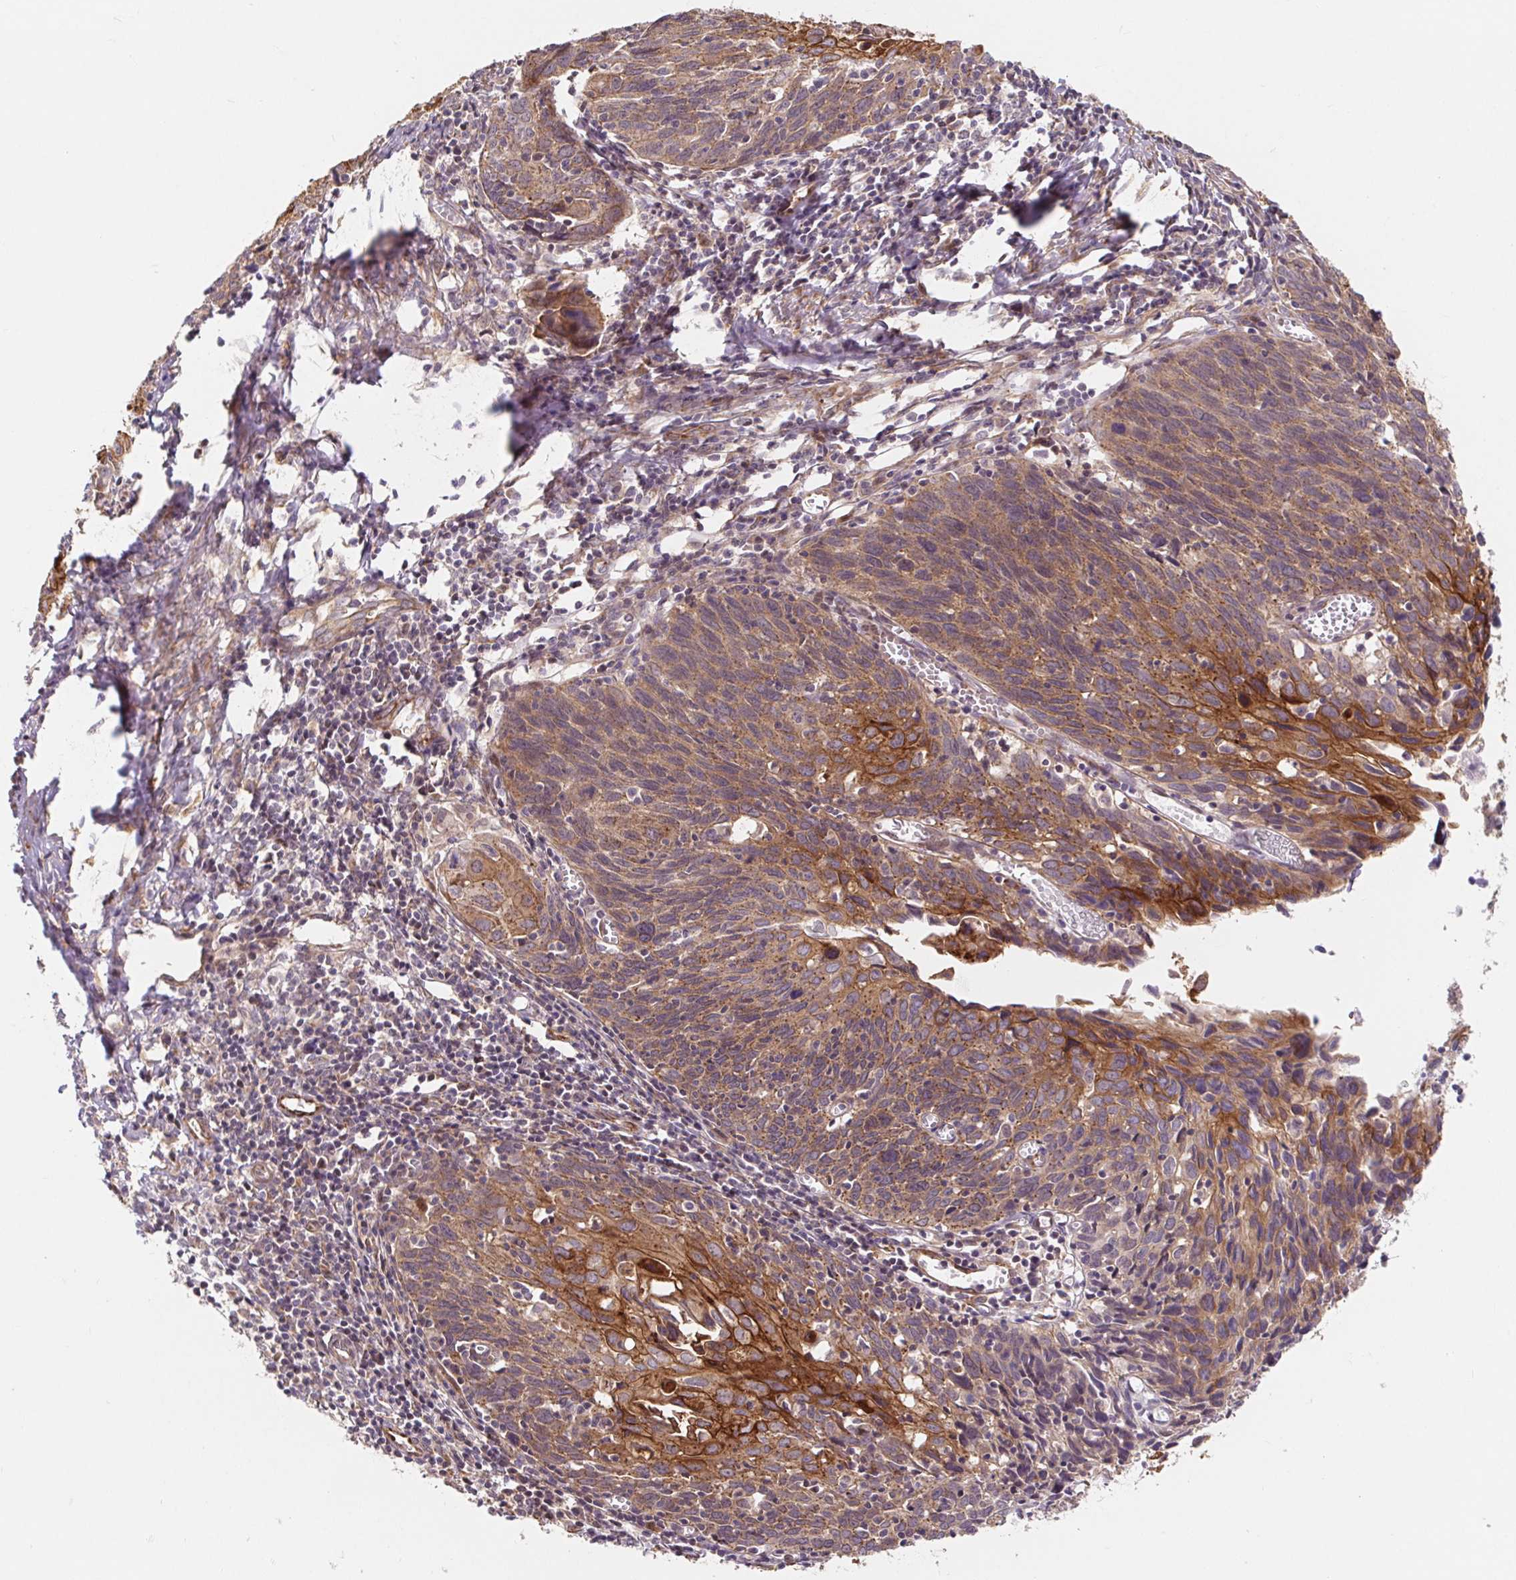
{"staining": {"intensity": "moderate", "quantity": ">75%", "location": "cytoplasmic/membranous"}, "tissue": "cervical cancer", "cell_type": "Tumor cells", "image_type": "cancer", "snomed": [{"axis": "morphology", "description": "Squamous cell carcinoma, NOS"}, {"axis": "topography", "description": "Cervix"}], "caption": "An image of cervical cancer stained for a protein reveals moderate cytoplasmic/membranous brown staining in tumor cells. The protein is stained brown, and the nuclei are stained in blue (DAB (3,3'-diaminobenzidine) IHC with brightfield microscopy, high magnification).", "gene": "LYPD5", "patient": {"sex": "female", "age": 39}}